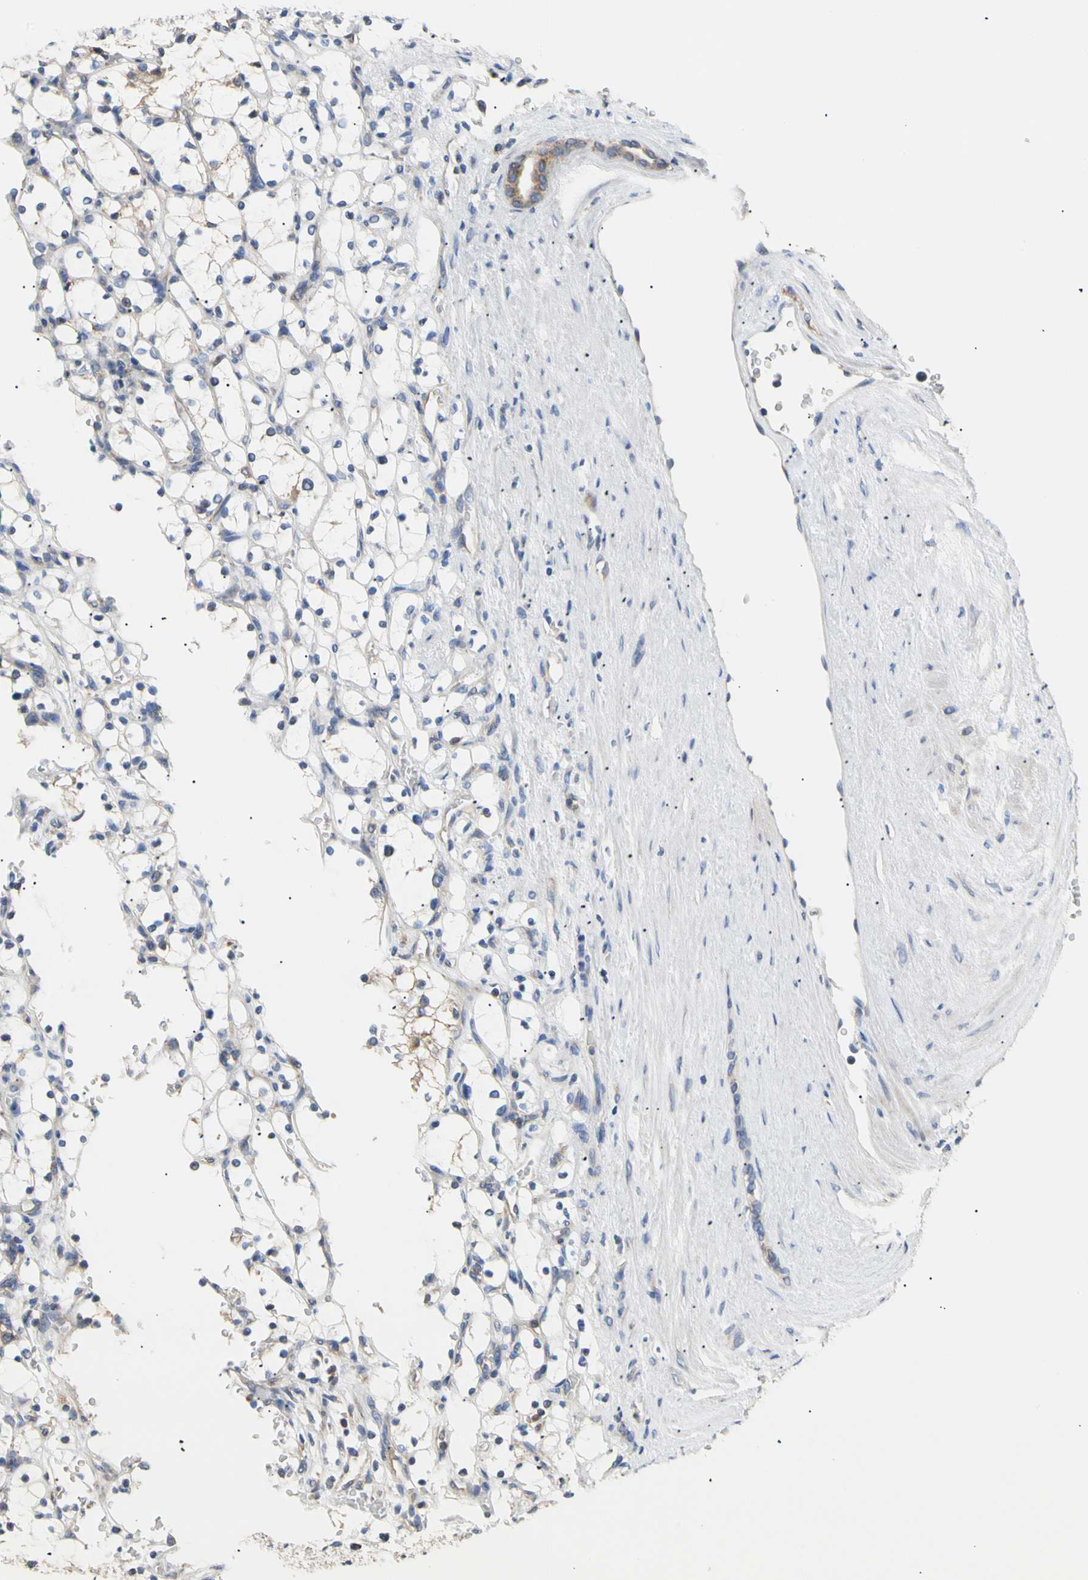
{"staining": {"intensity": "weak", "quantity": "<25%", "location": "cytoplasmic/membranous"}, "tissue": "renal cancer", "cell_type": "Tumor cells", "image_type": "cancer", "snomed": [{"axis": "morphology", "description": "Adenocarcinoma, NOS"}, {"axis": "topography", "description": "Kidney"}], "caption": "Human renal cancer (adenocarcinoma) stained for a protein using immunohistochemistry reveals no staining in tumor cells.", "gene": "PLGRKT", "patient": {"sex": "female", "age": 69}}